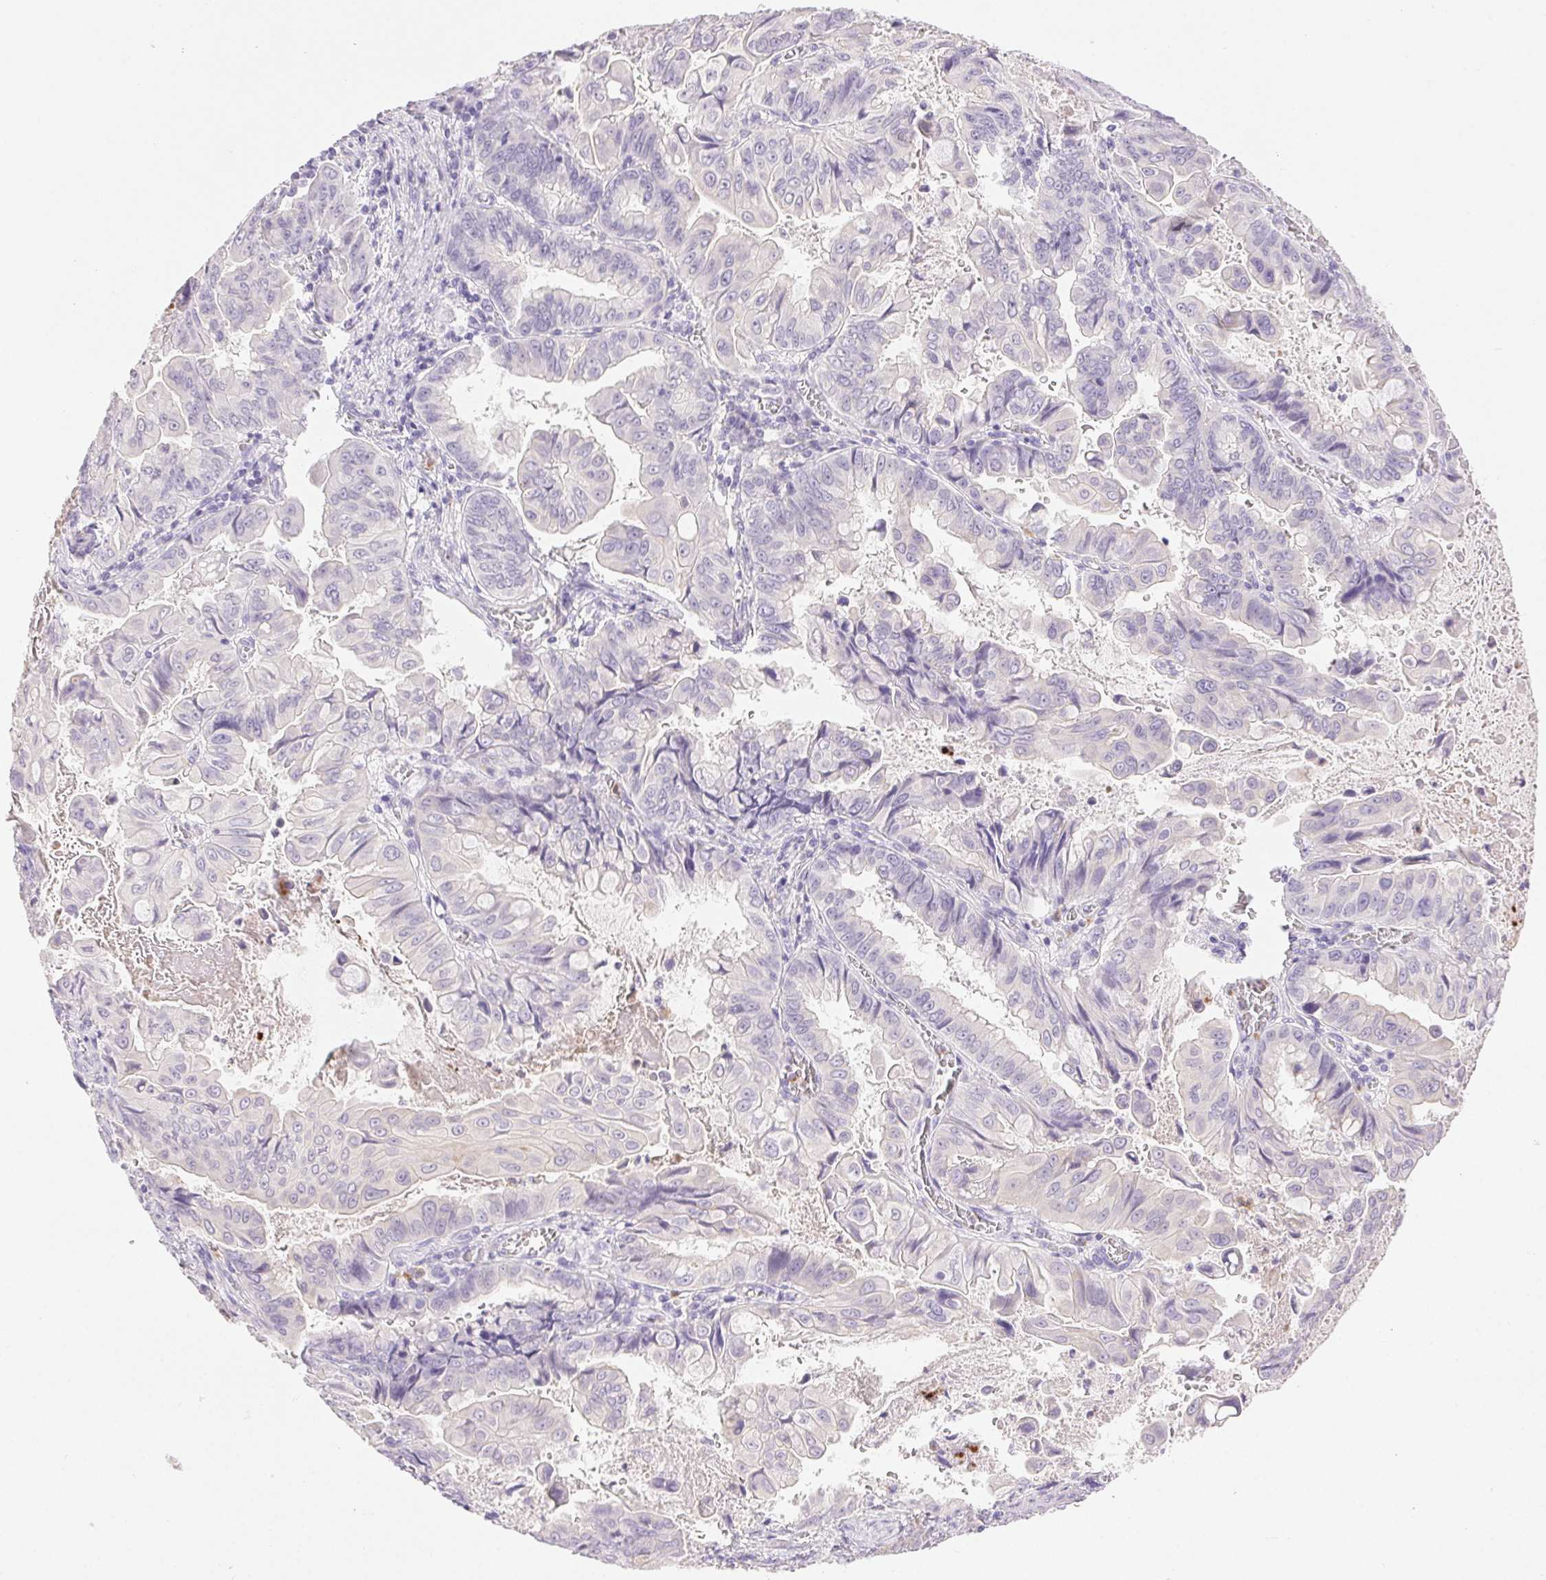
{"staining": {"intensity": "negative", "quantity": "none", "location": "none"}, "tissue": "stomach cancer", "cell_type": "Tumor cells", "image_type": "cancer", "snomed": [{"axis": "morphology", "description": "Adenocarcinoma, NOS"}, {"axis": "topography", "description": "Stomach, upper"}], "caption": "Immunohistochemistry histopathology image of neoplastic tissue: adenocarcinoma (stomach) stained with DAB (3,3'-diaminobenzidine) exhibits no significant protein positivity in tumor cells.", "gene": "EMX2", "patient": {"sex": "male", "age": 80}}